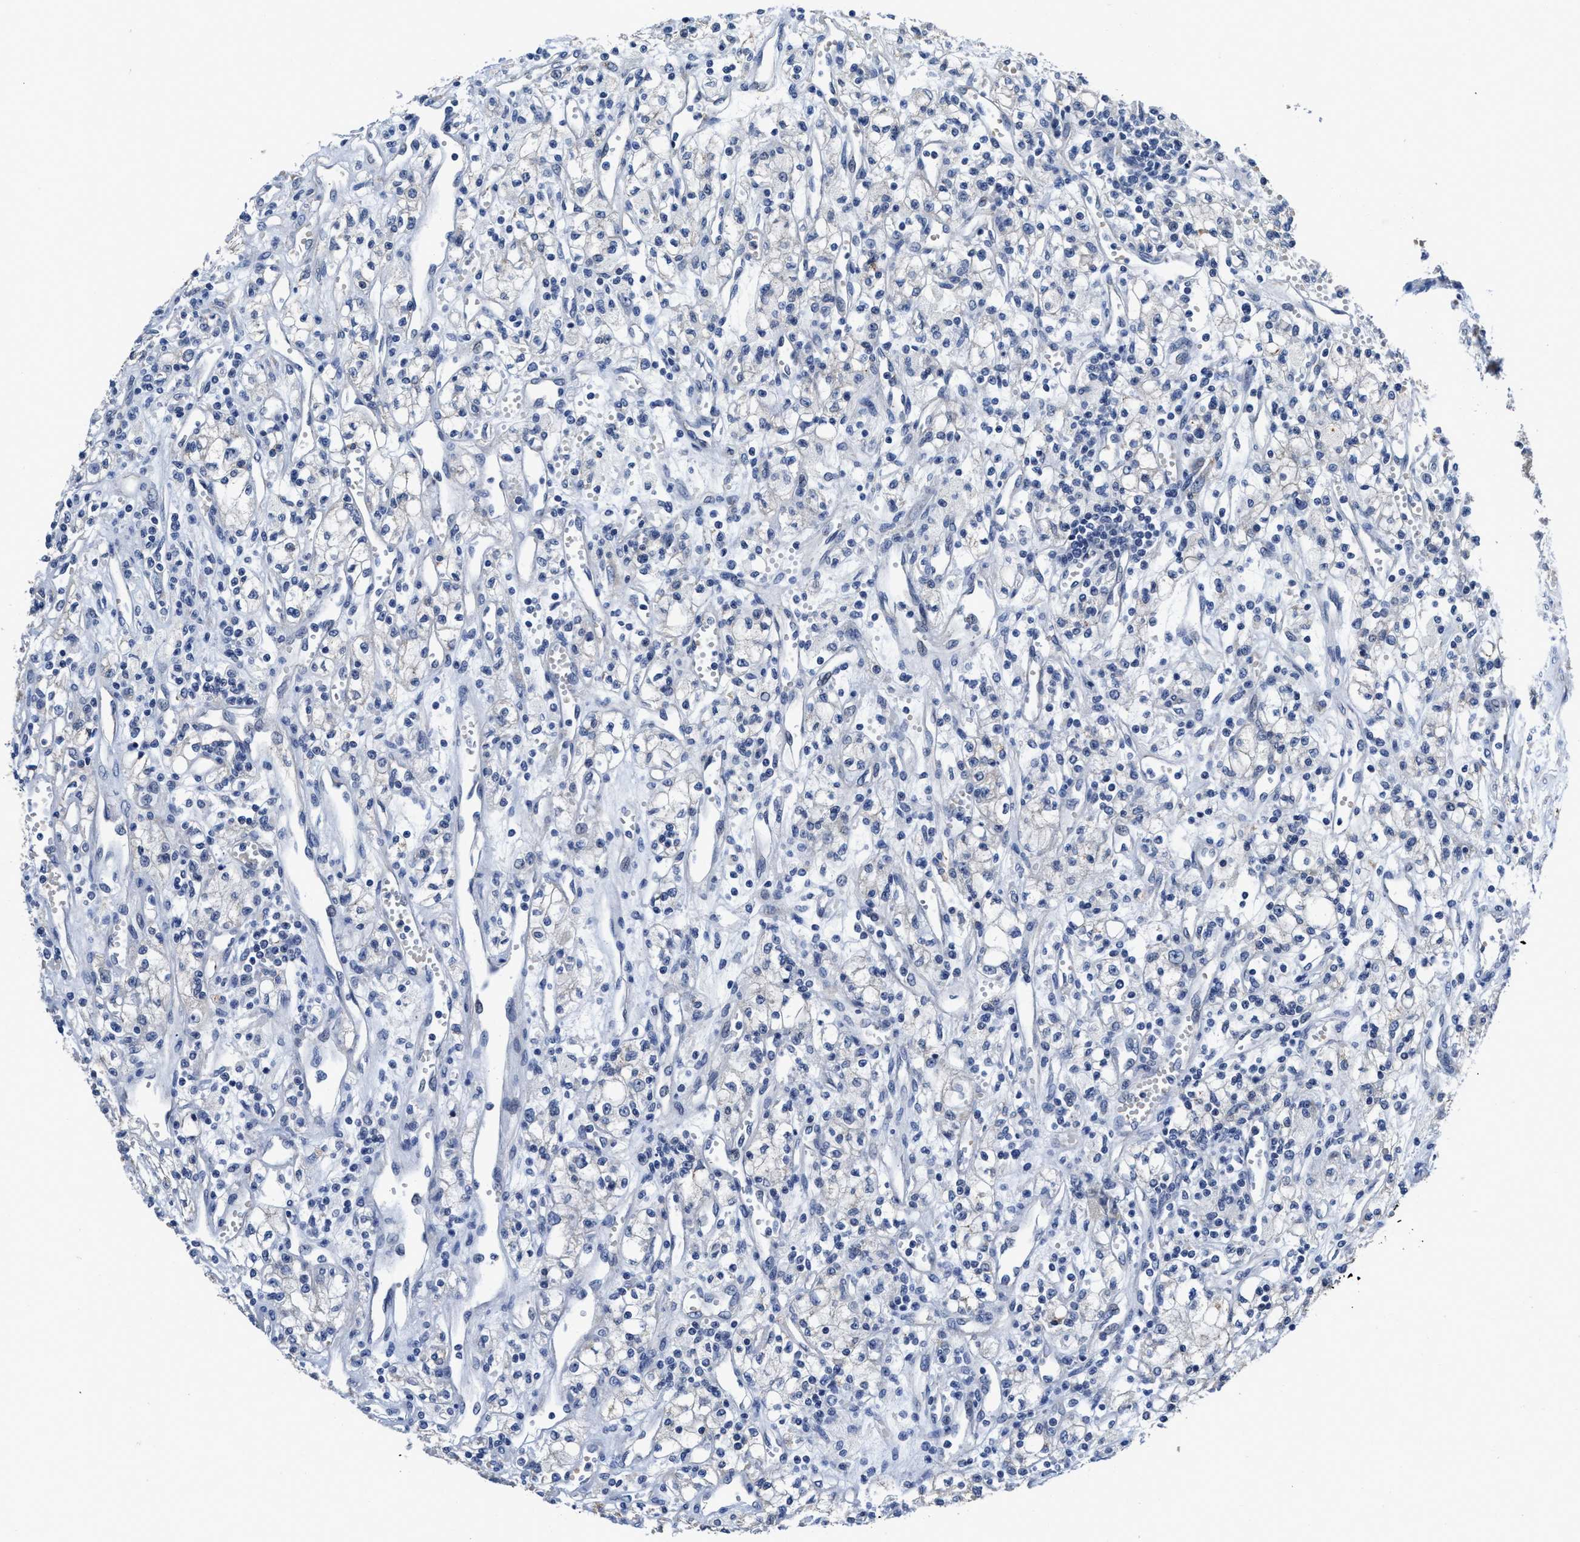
{"staining": {"intensity": "negative", "quantity": "none", "location": "none"}, "tissue": "renal cancer", "cell_type": "Tumor cells", "image_type": "cancer", "snomed": [{"axis": "morphology", "description": "Adenocarcinoma, NOS"}, {"axis": "topography", "description": "Kidney"}], "caption": "Adenocarcinoma (renal) was stained to show a protein in brown. There is no significant staining in tumor cells.", "gene": "GHITM", "patient": {"sex": "male", "age": 59}}